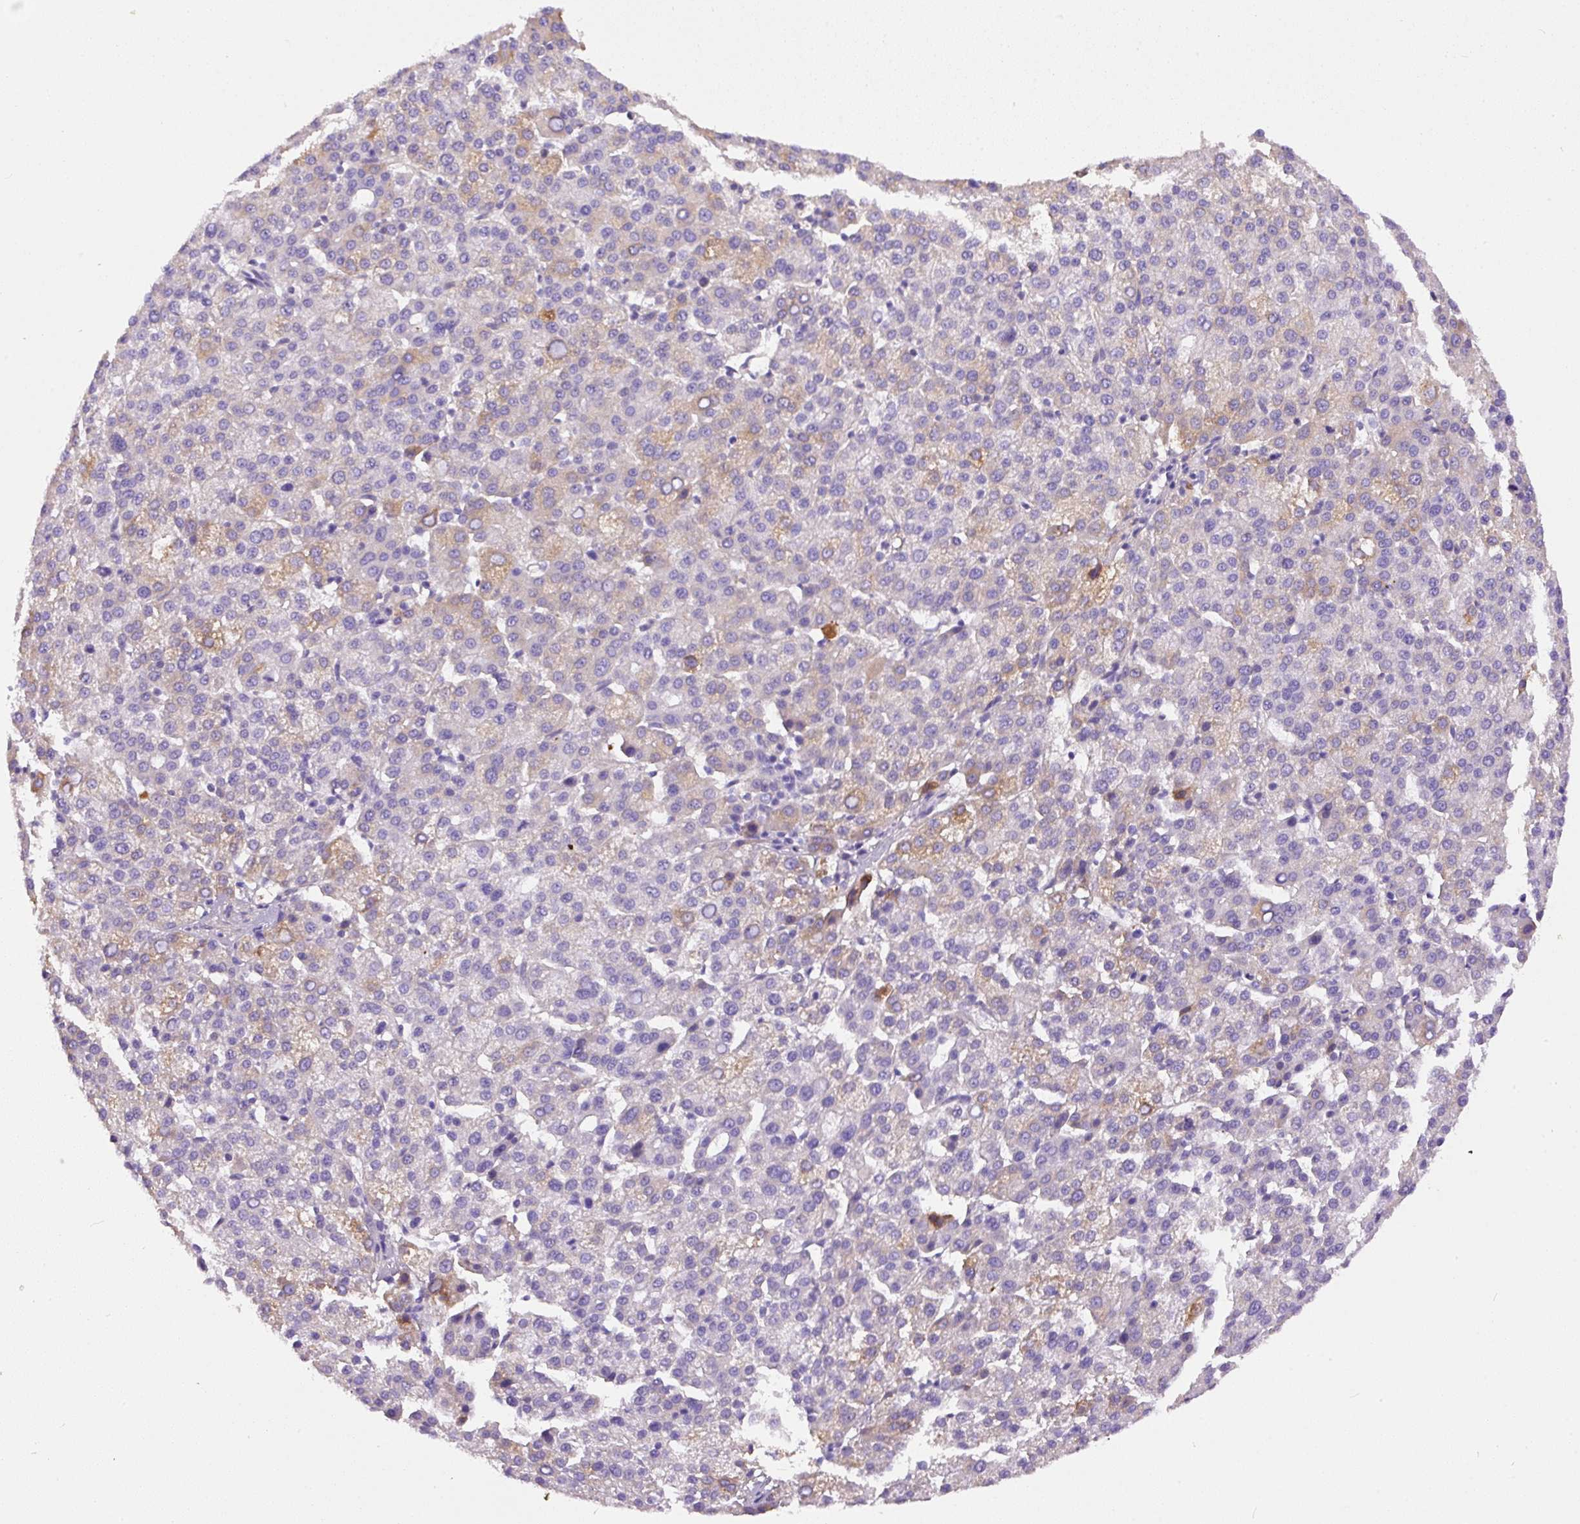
{"staining": {"intensity": "weak", "quantity": "<25%", "location": "cytoplasmic/membranous"}, "tissue": "liver cancer", "cell_type": "Tumor cells", "image_type": "cancer", "snomed": [{"axis": "morphology", "description": "Carcinoma, Hepatocellular, NOS"}, {"axis": "topography", "description": "Liver"}], "caption": "IHC photomicrograph of liver cancer (hepatocellular carcinoma) stained for a protein (brown), which shows no positivity in tumor cells. Nuclei are stained in blue.", "gene": "APCS", "patient": {"sex": "female", "age": 58}}